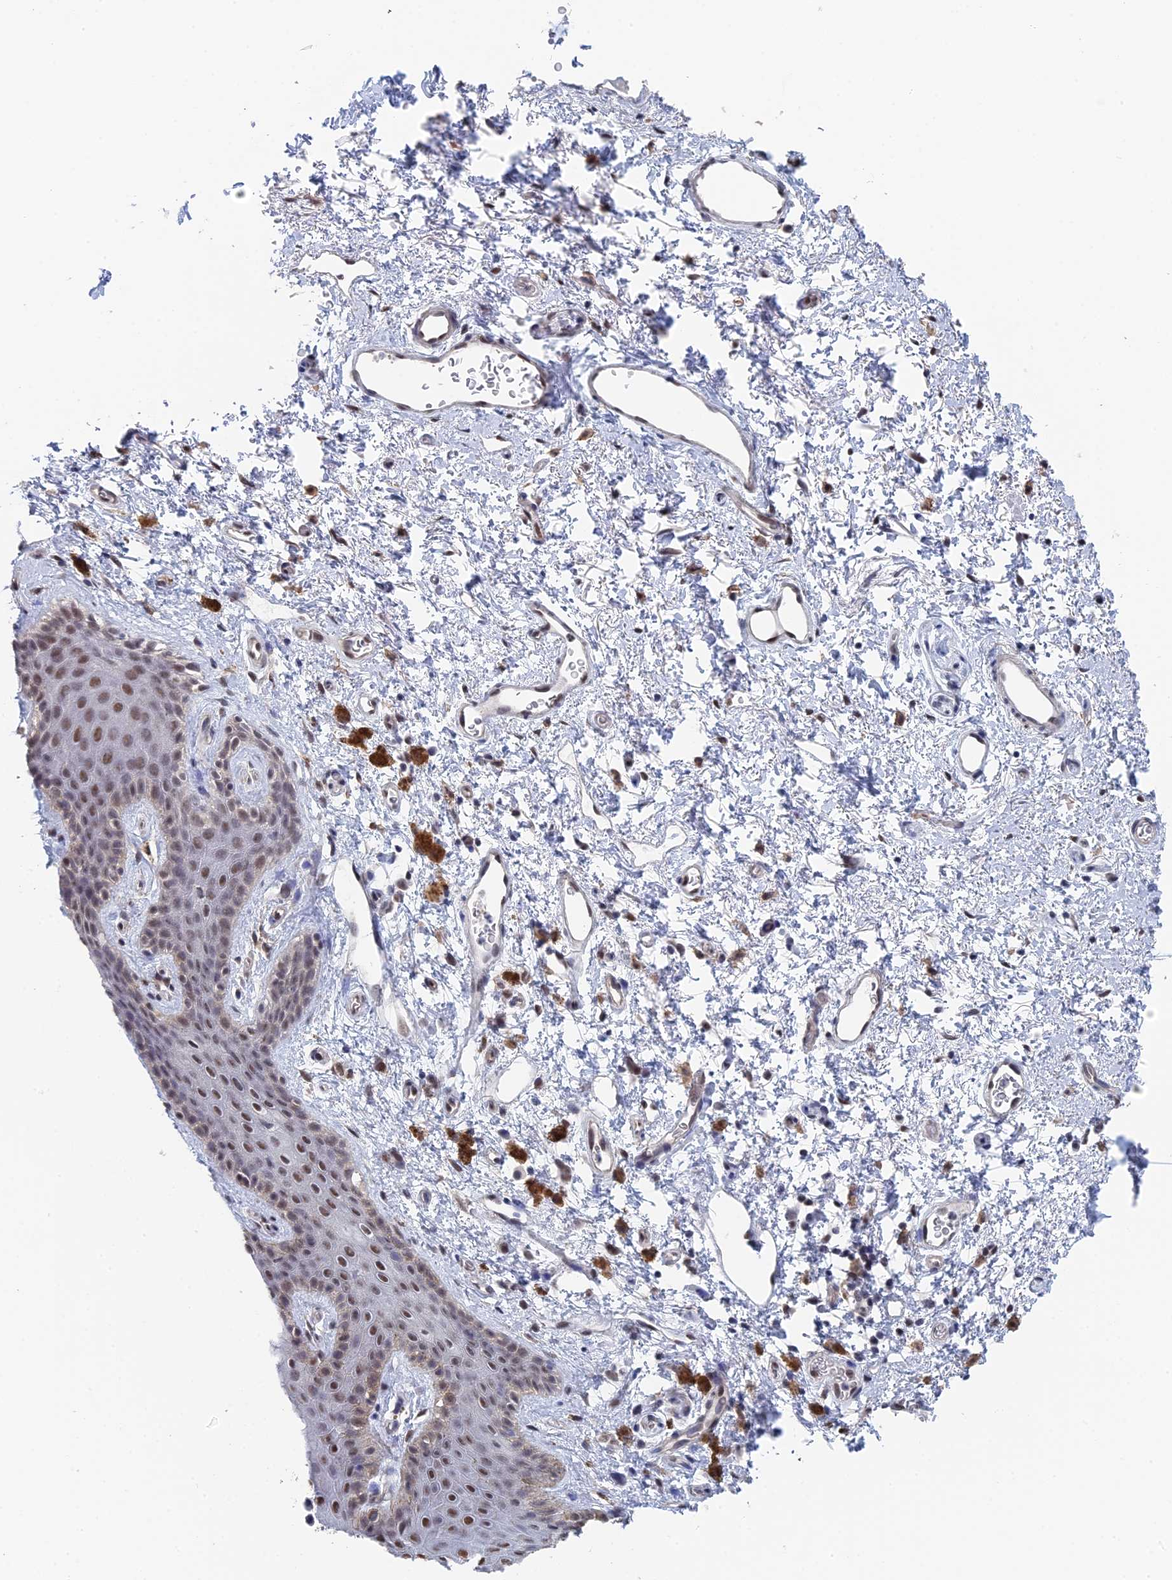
{"staining": {"intensity": "moderate", "quantity": ">75%", "location": "nuclear"}, "tissue": "skin", "cell_type": "Epidermal cells", "image_type": "normal", "snomed": [{"axis": "morphology", "description": "Normal tissue, NOS"}, {"axis": "topography", "description": "Anal"}], "caption": "This histopathology image exhibits unremarkable skin stained with immunohistochemistry to label a protein in brown. The nuclear of epidermal cells show moderate positivity for the protein. Nuclei are counter-stained blue.", "gene": "TSSC4", "patient": {"sex": "female", "age": 46}}